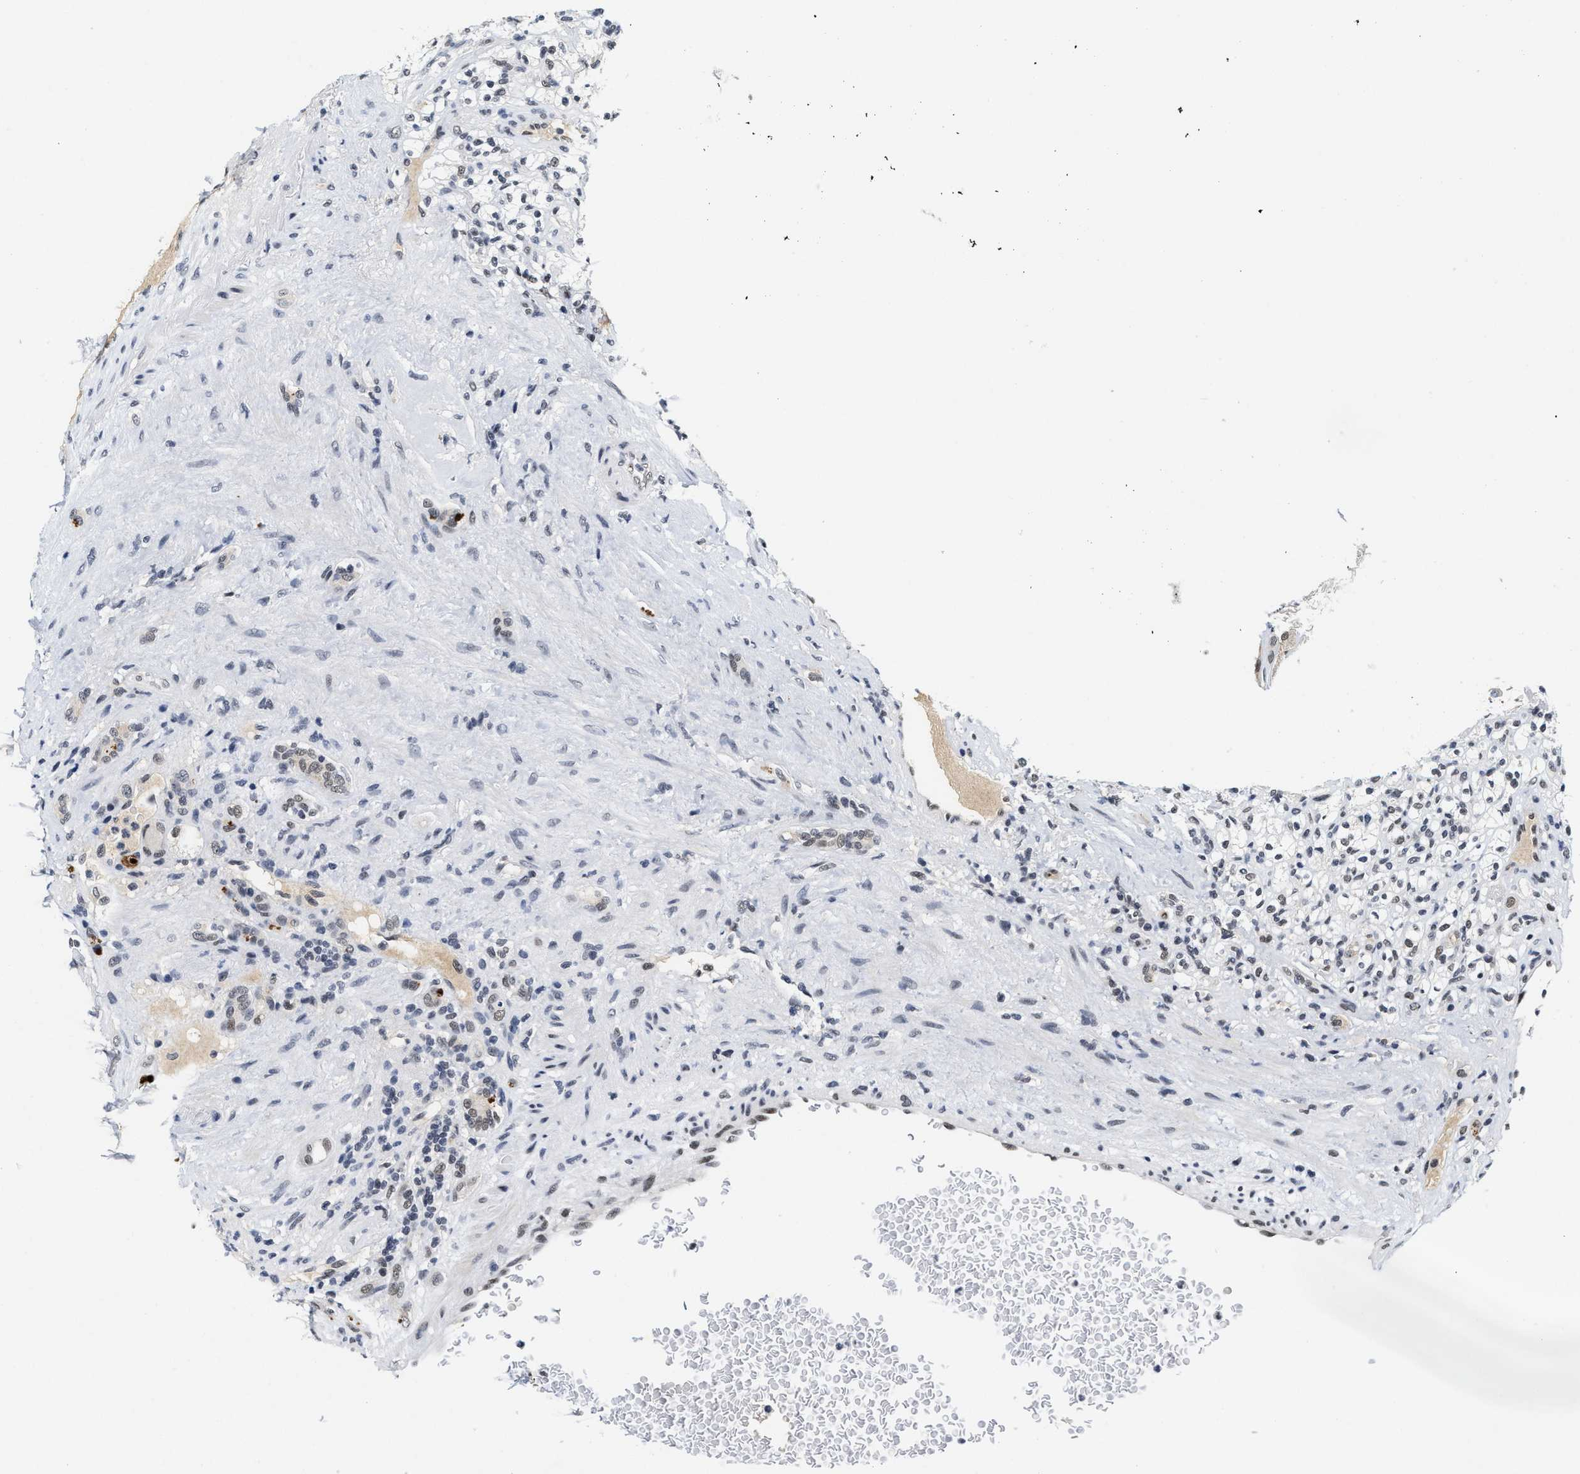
{"staining": {"intensity": "weak", "quantity": "25%-75%", "location": "nuclear"}, "tissue": "renal cancer", "cell_type": "Tumor cells", "image_type": "cancer", "snomed": [{"axis": "morphology", "description": "Normal tissue, NOS"}, {"axis": "morphology", "description": "Adenocarcinoma, NOS"}, {"axis": "topography", "description": "Kidney"}], "caption": "Adenocarcinoma (renal) stained with a brown dye demonstrates weak nuclear positive staining in approximately 25%-75% of tumor cells.", "gene": "INIP", "patient": {"sex": "female", "age": 72}}